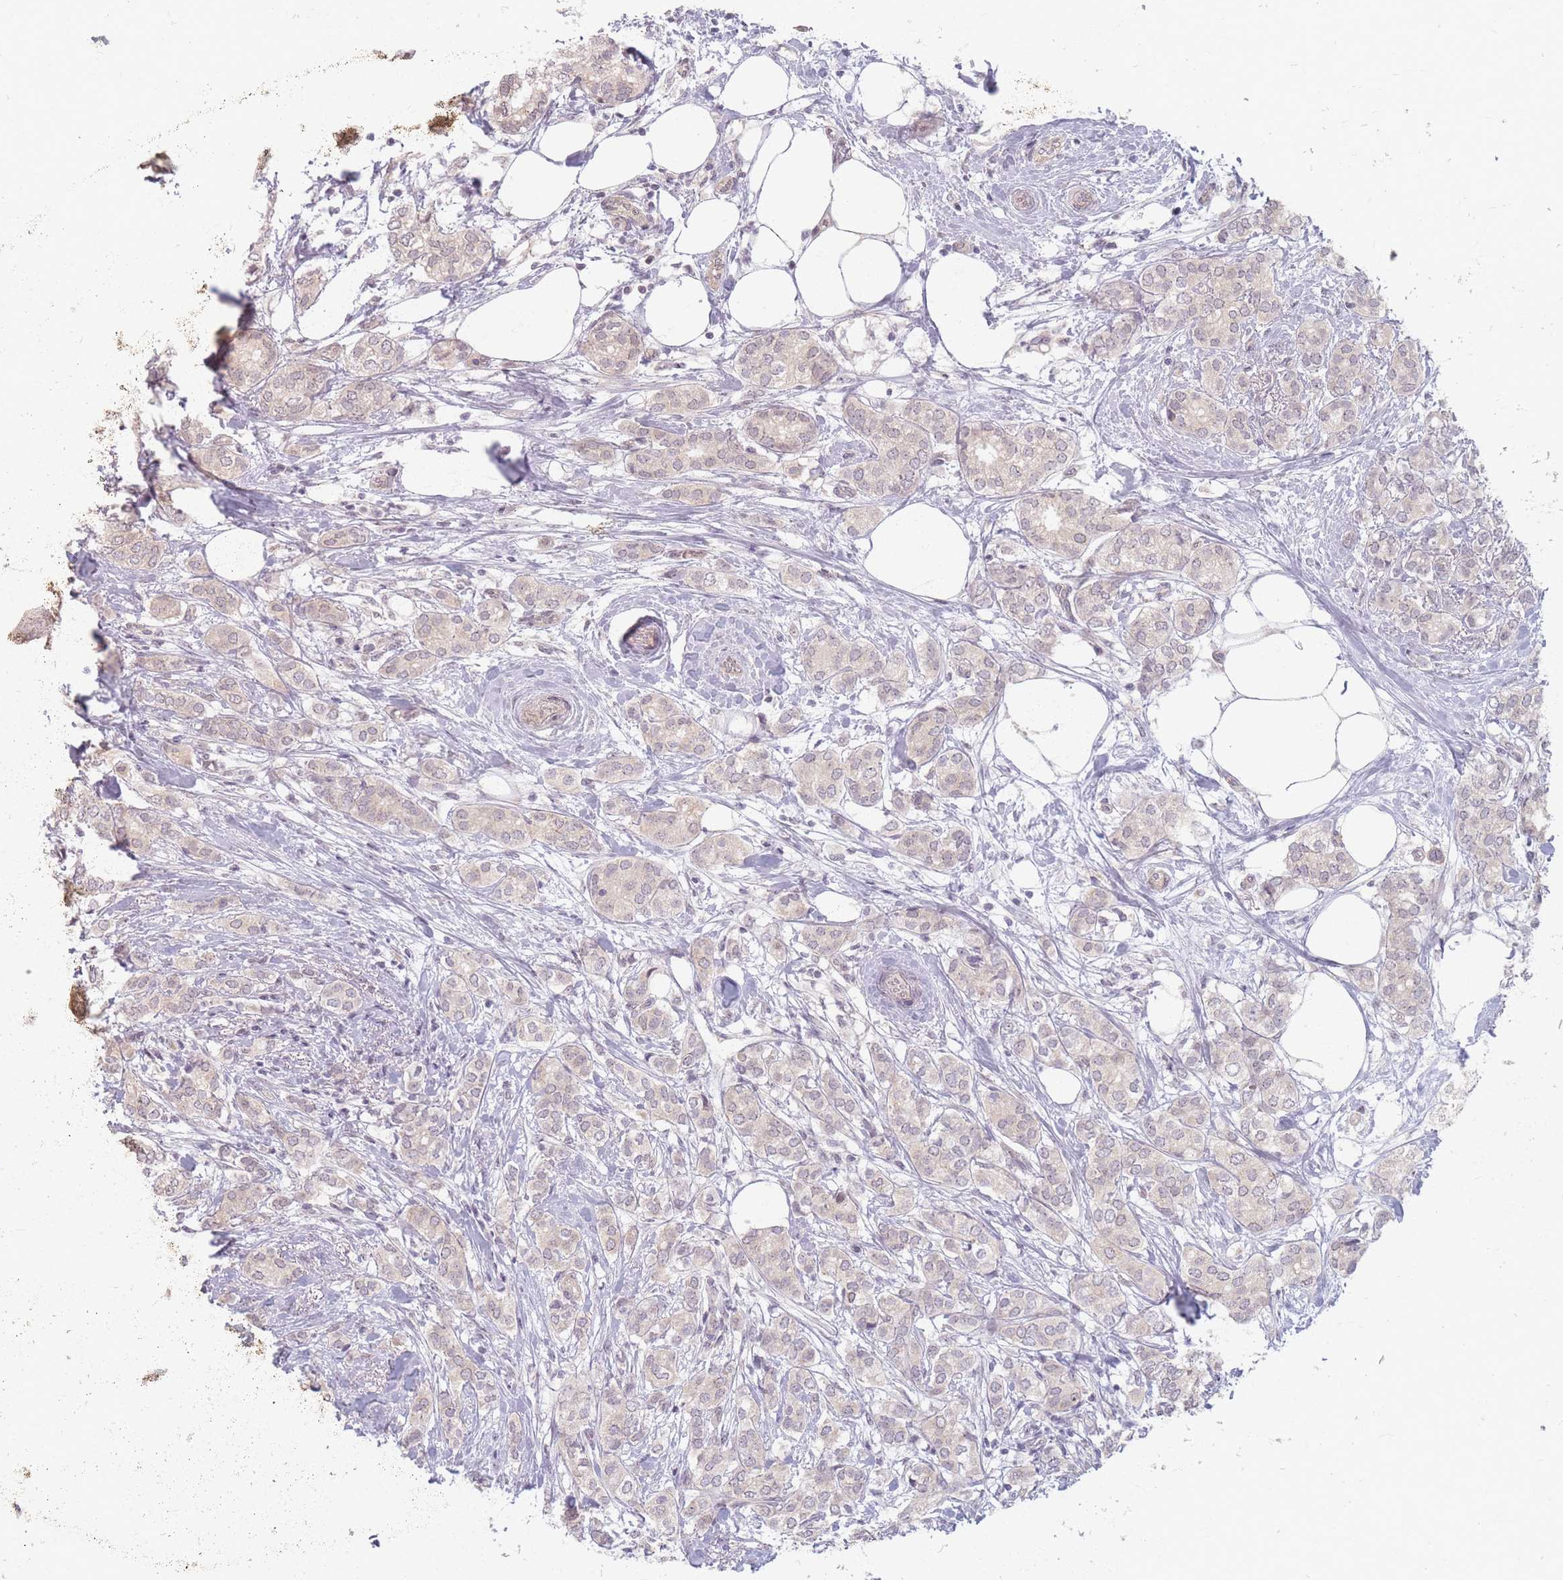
{"staining": {"intensity": "weak", "quantity": ">75%", "location": "nuclear"}, "tissue": "breast cancer", "cell_type": "Tumor cells", "image_type": "cancer", "snomed": [{"axis": "morphology", "description": "Duct carcinoma"}, {"axis": "topography", "description": "Breast"}], "caption": "This is an image of immunohistochemistry (IHC) staining of breast cancer, which shows weak expression in the nuclear of tumor cells.", "gene": "GABRA6", "patient": {"sex": "female", "age": 73}}